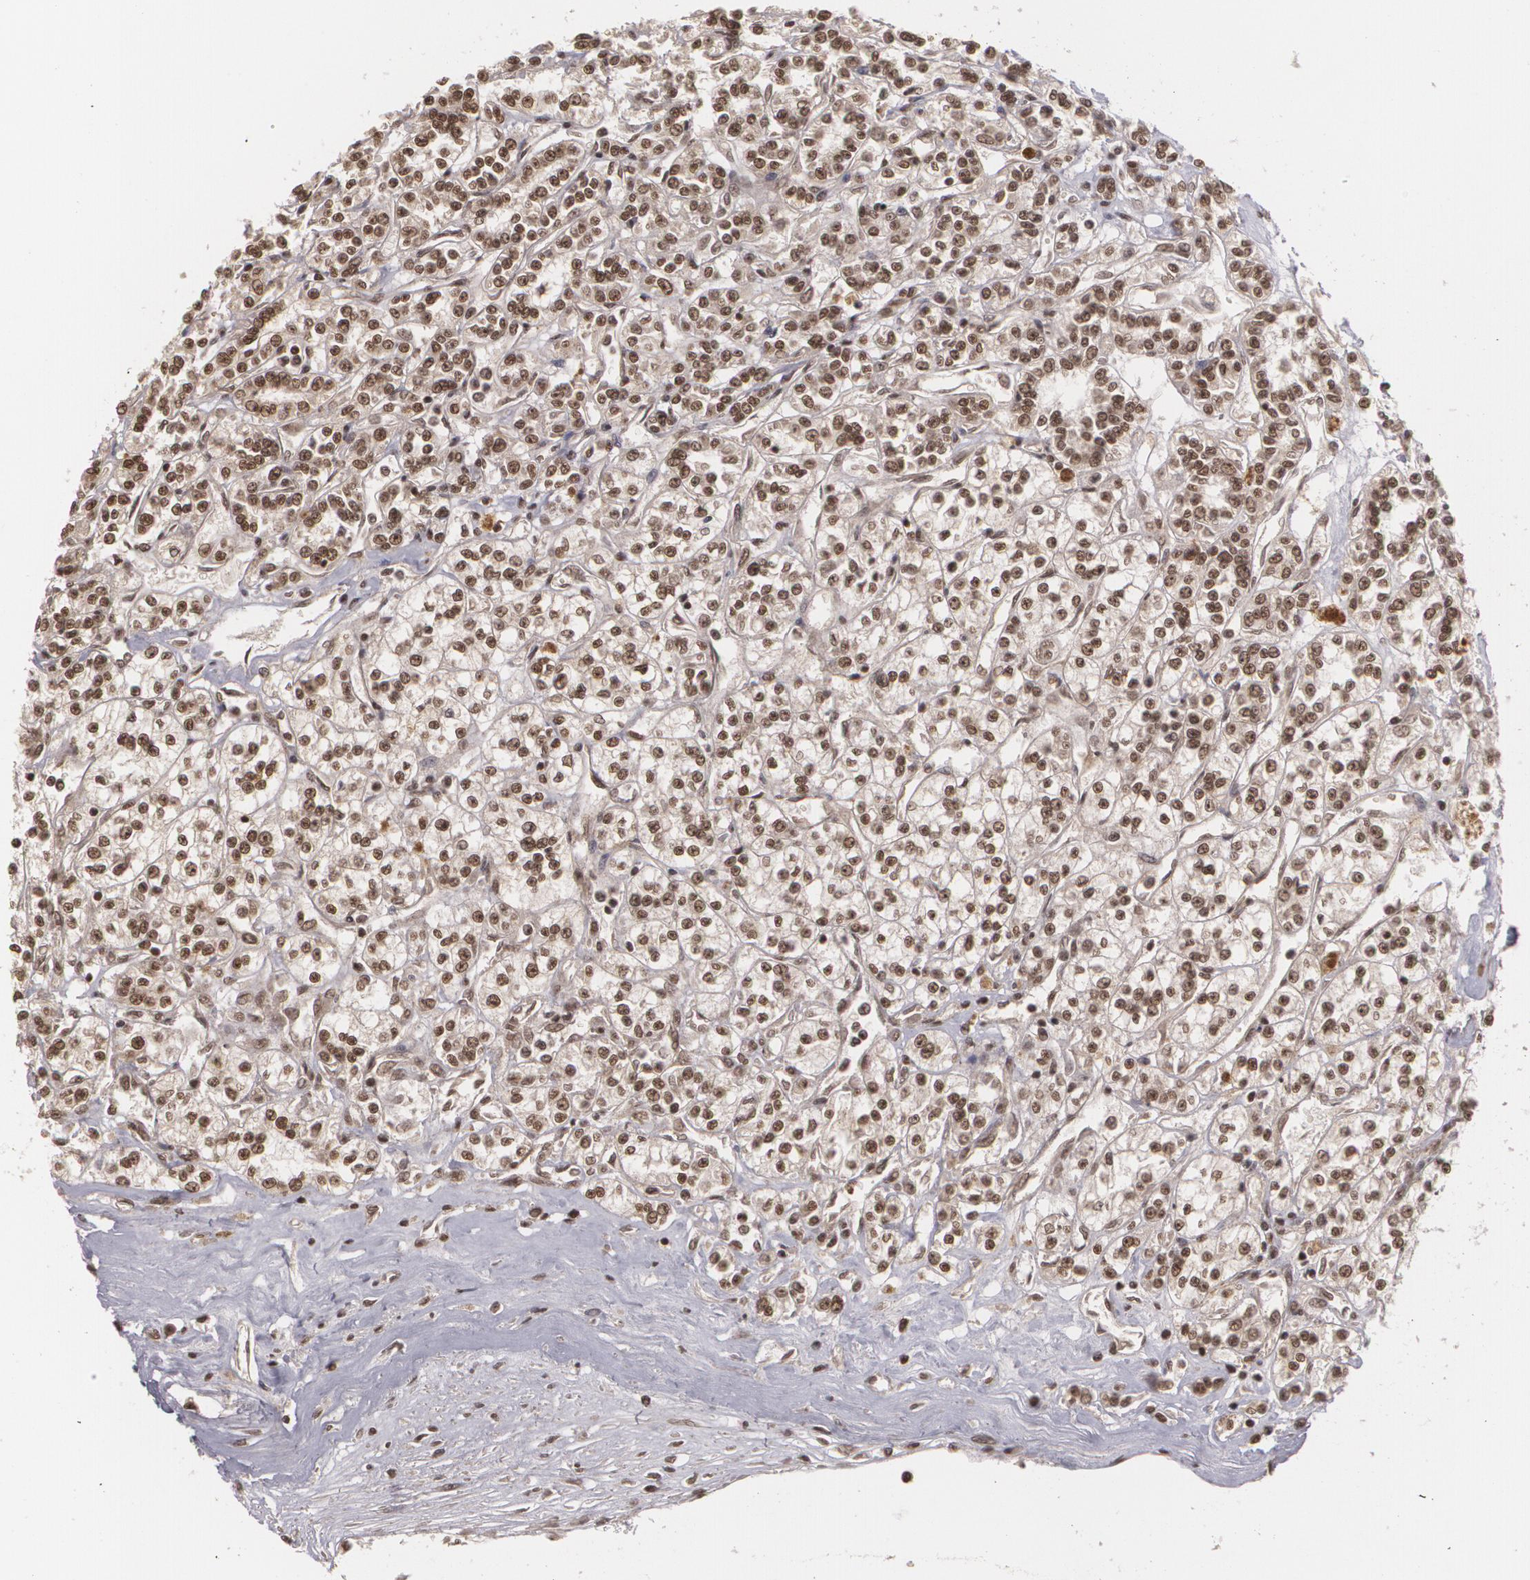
{"staining": {"intensity": "strong", "quantity": ">75%", "location": "nuclear"}, "tissue": "renal cancer", "cell_type": "Tumor cells", "image_type": "cancer", "snomed": [{"axis": "morphology", "description": "Adenocarcinoma, NOS"}, {"axis": "topography", "description": "Kidney"}], "caption": "Immunohistochemistry staining of renal cancer (adenocarcinoma), which exhibits high levels of strong nuclear staining in about >75% of tumor cells indicating strong nuclear protein positivity. The staining was performed using DAB (3,3'-diaminobenzidine) (brown) for protein detection and nuclei were counterstained in hematoxylin (blue).", "gene": "RXRB", "patient": {"sex": "female", "age": 76}}